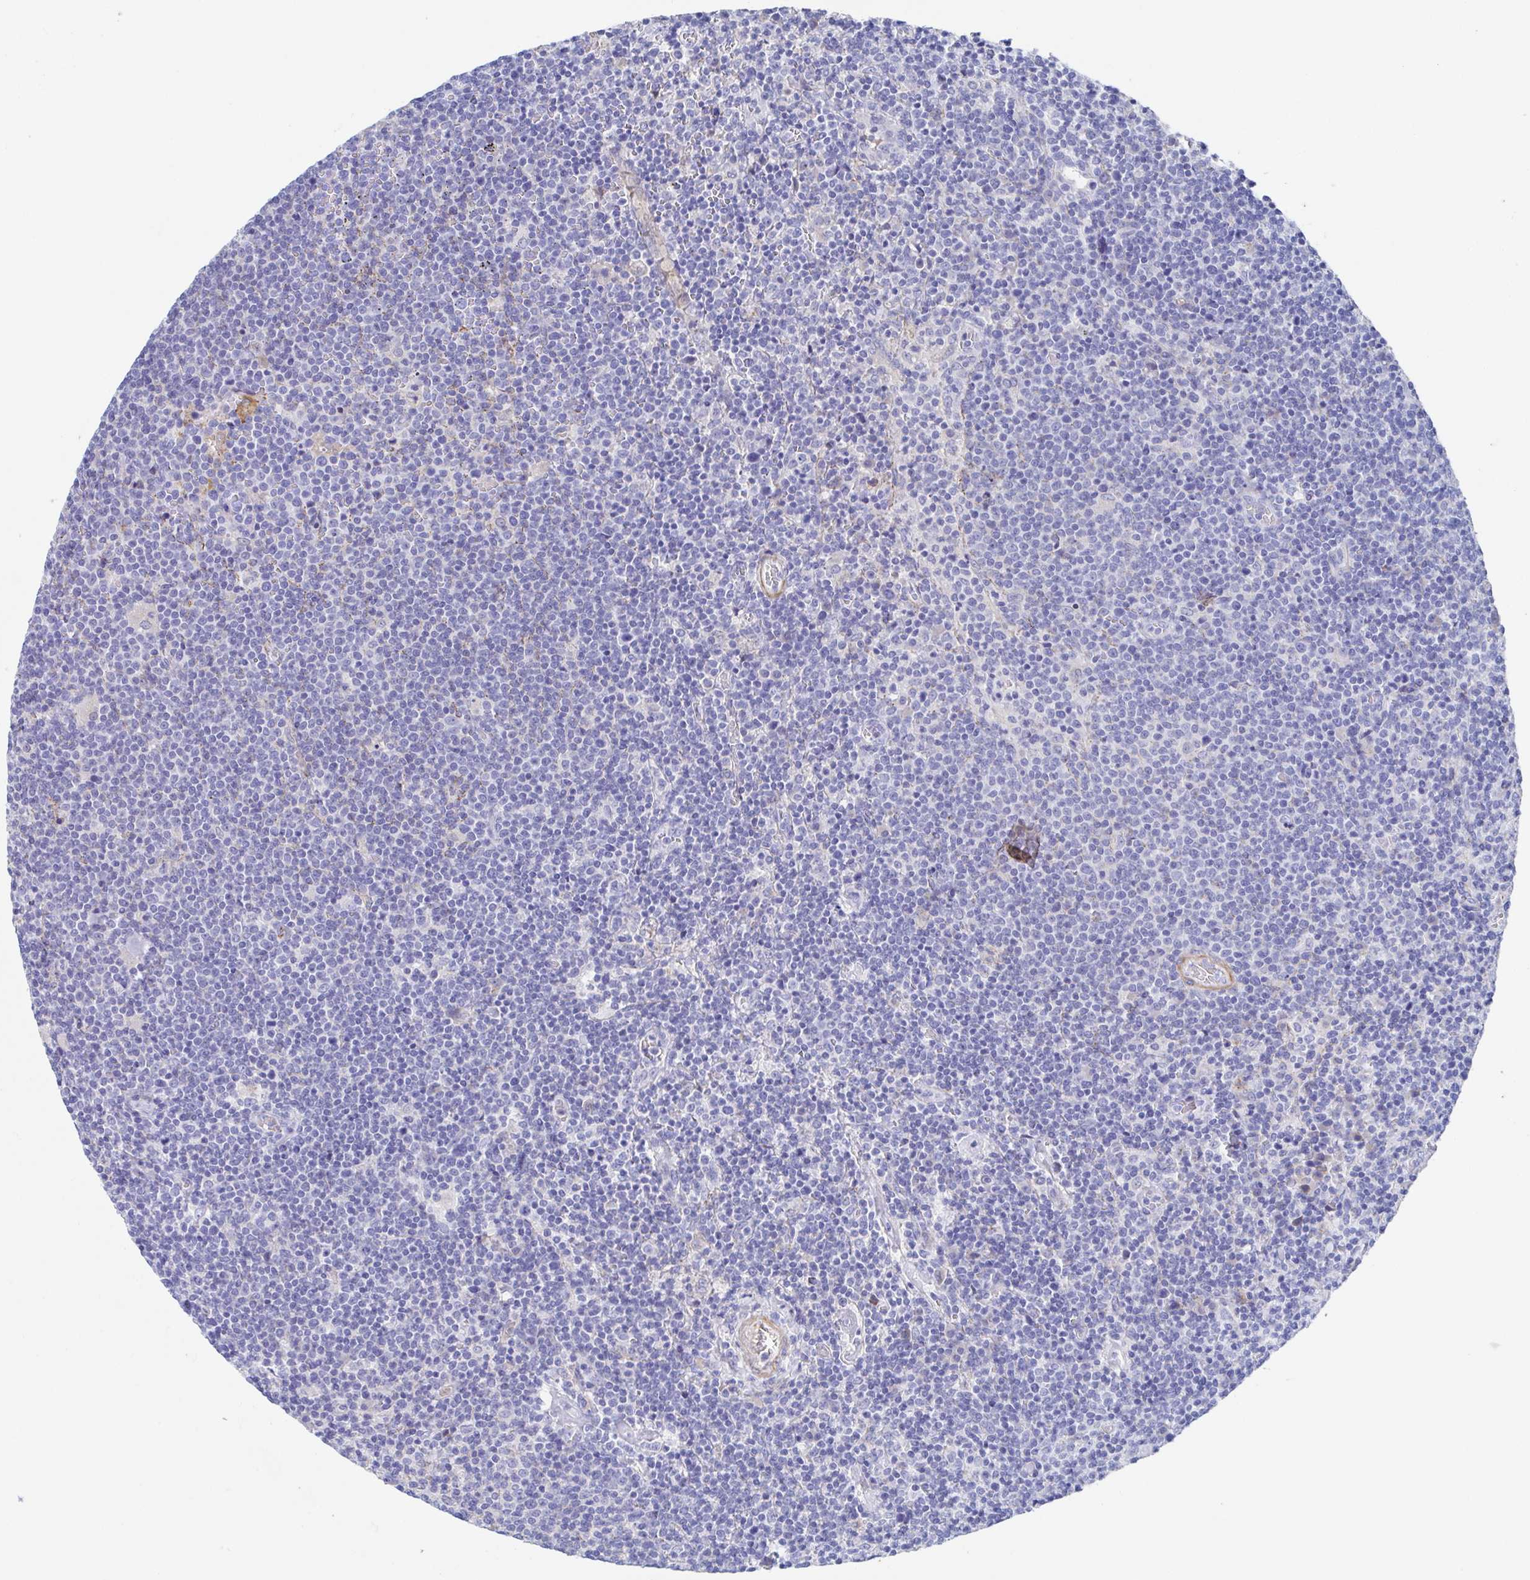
{"staining": {"intensity": "negative", "quantity": "none", "location": "none"}, "tissue": "lymphoma", "cell_type": "Tumor cells", "image_type": "cancer", "snomed": [{"axis": "morphology", "description": "Malignant lymphoma, non-Hodgkin's type, High grade"}, {"axis": "topography", "description": "Lymph node"}], "caption": "DAB (3,3'-diaminobenzidine) immunohistochemical staining of lymphoma displays no significant staining in tumor cells. (Brightfield microscopy of DAB IHC at high magnification).", "gene": "CDH2", "patient": {"sex": "male", "age": 61}}